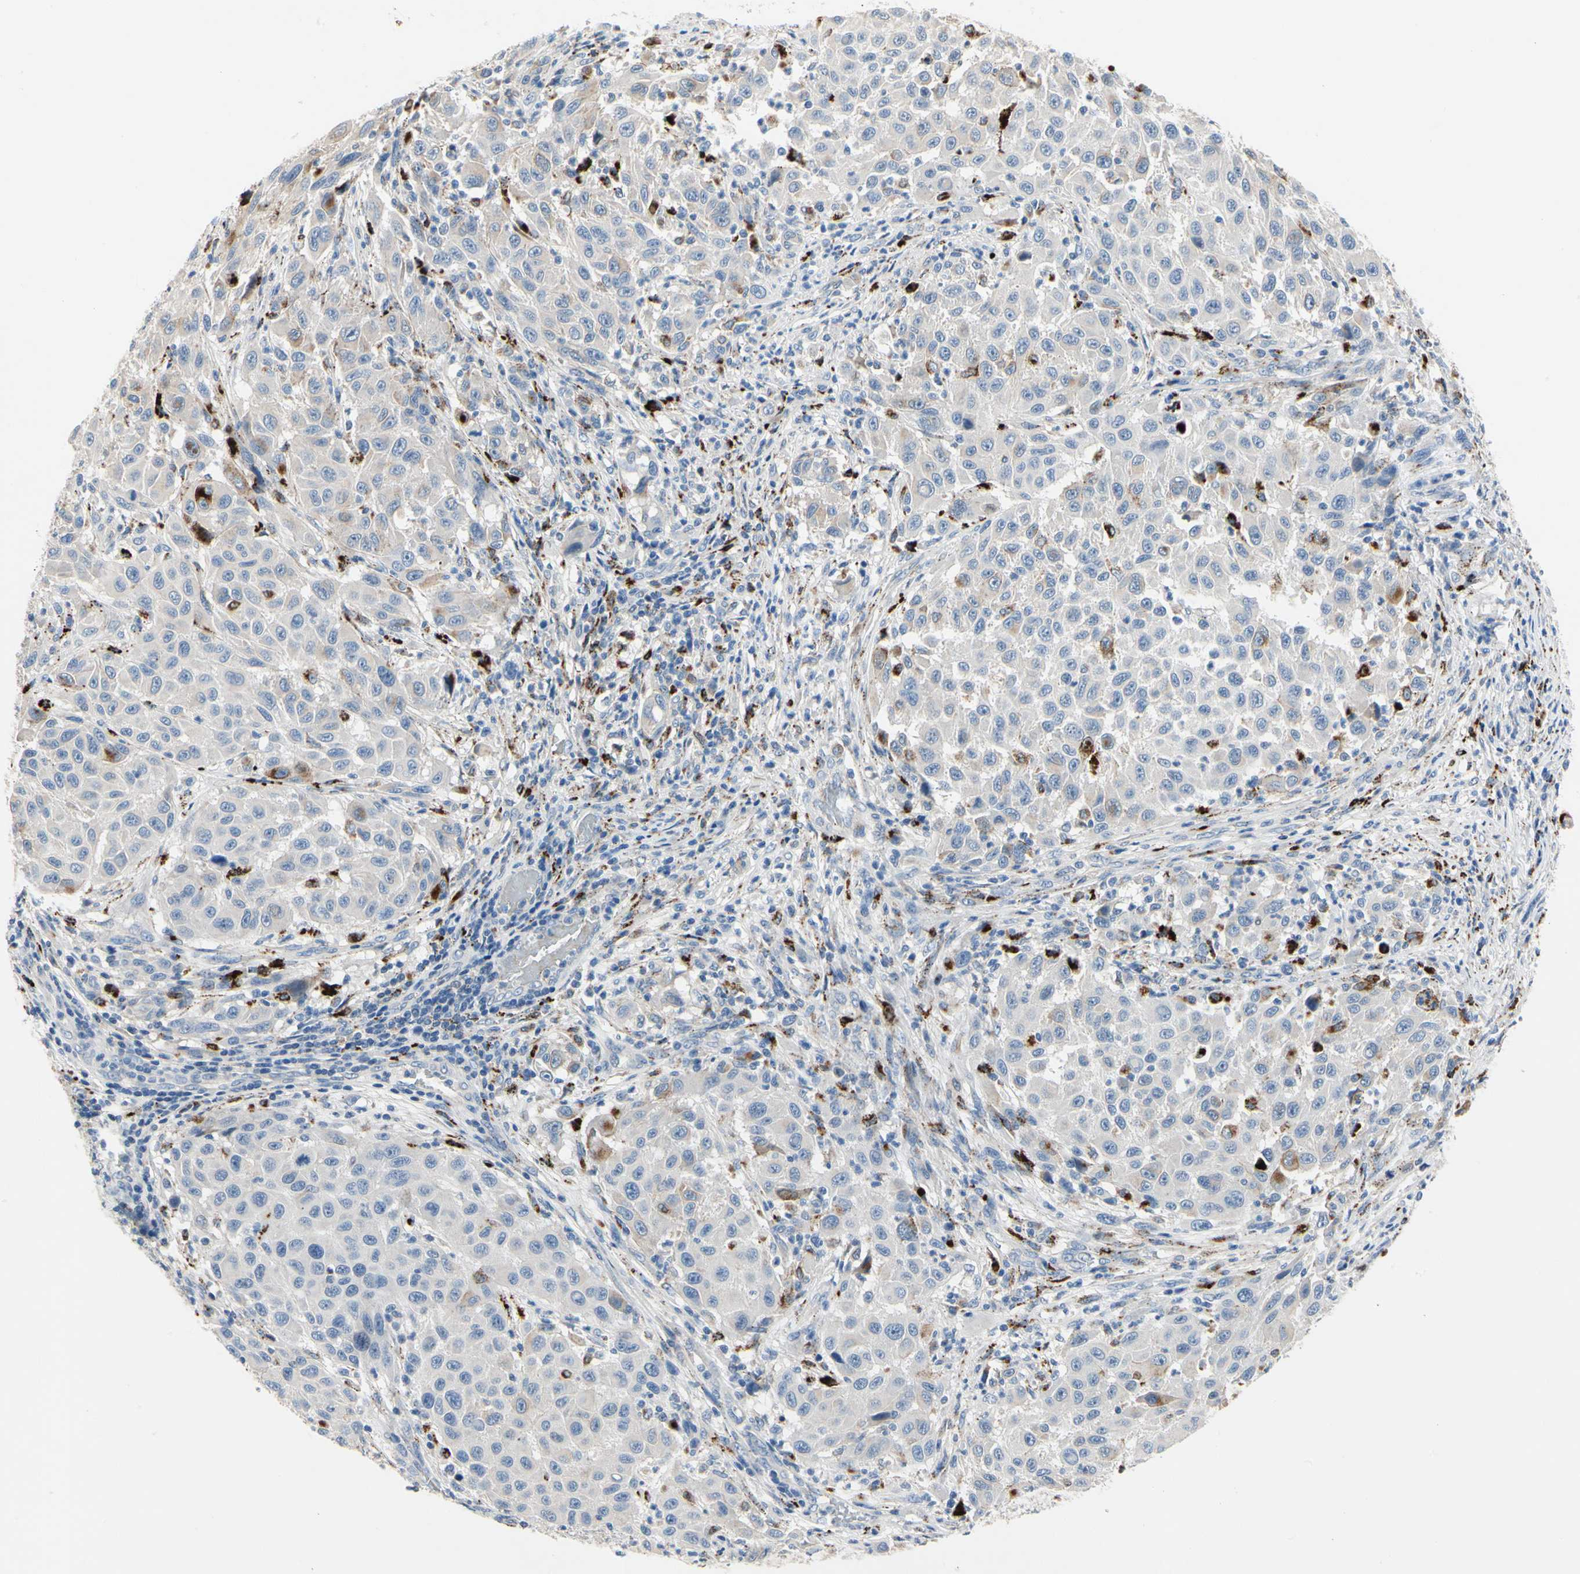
{"staining": {"intensity": "moderate", "quantity": "<25%", "location": "cytoplasmic/membranous"}, "tissue": "melanoma", "cell_type": "Tumor cells", "image_type": "cancer", "snomed": [{"axis": "morphology", "description": "Malignant melanoma, Metastatic site"}, {"axis": "topography", "description": "Lymph node"}], "caption": "The image displays immunohistochemical staining of malignant melanoma (metastatic site). There is moderate cytoplasmic/membranous positivity is identified in about <25% of tumor cells. The staining was performed using DAB (3,3'-diaminobenzidine) to visualize the protein expression in brown, while the nuclei were stained in blue with hematoxylin (Magnification: 20x).", "gene": "RETSAT", "patient": {"sex": "male", "age": 61}}